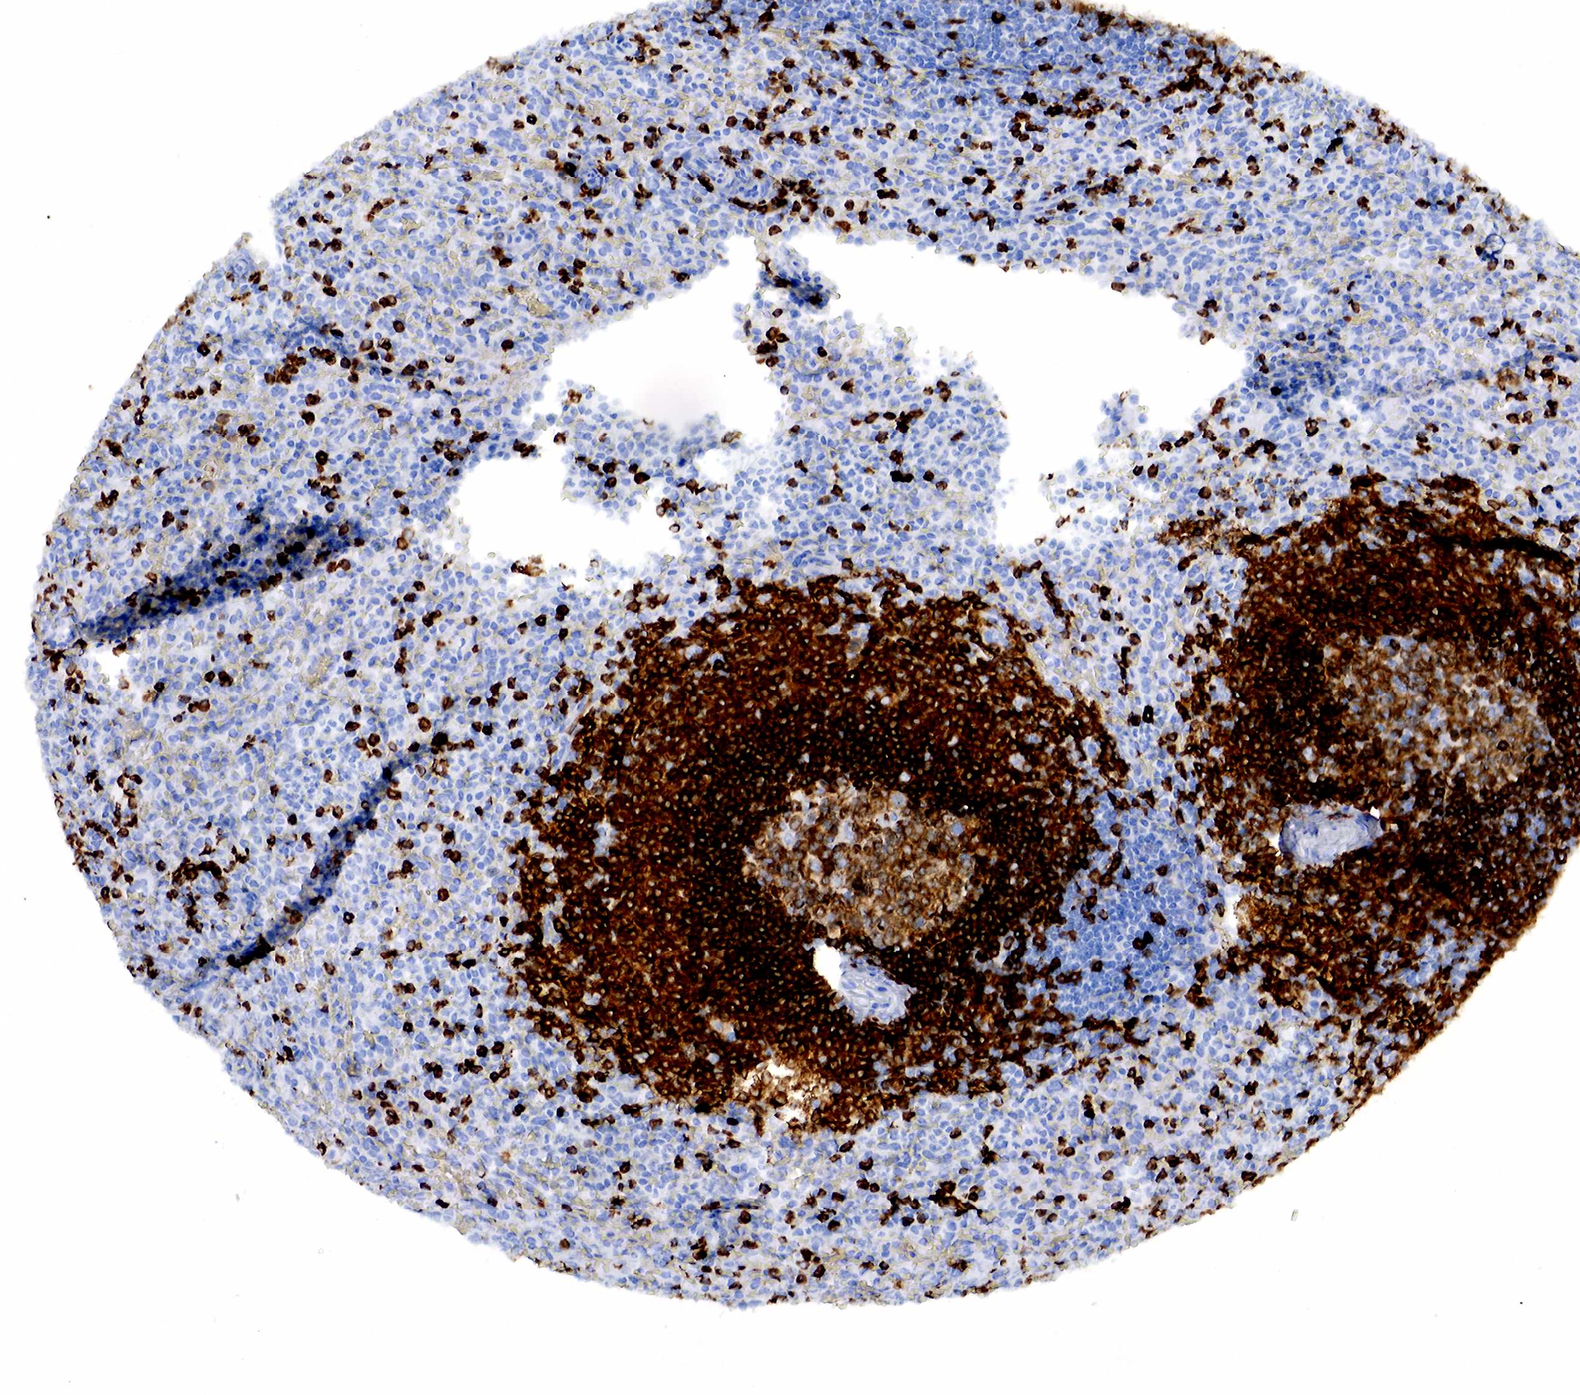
{"staining": {"intensity": "strong", "quantity": "<25%", "location": "cytoplasmic/membranous"}, "tissue": "spleen", "cell_type": "Cells in red pulp", "image_type": "normal", "snomed": [{"axis": "morphology", "description": "Normal tissue, NOS"}, {"axis": "topography", "description": "Spleen"}], "caption": "IHC staining of benign spleen, which demonstrates medium levels of strong cytoplasmic/membranous positivity in approximately <25% of cells in red pulp indicating strong cytoplasmic/membranous protein expression. The staining was performed using DAB (3,3'-diaminobenzidine) (brown) for protein detection and nuclei were counterstained in hematoxylin (blue).", "gene": "CD79A", "patient": {"sex": "female", "age": 21}}